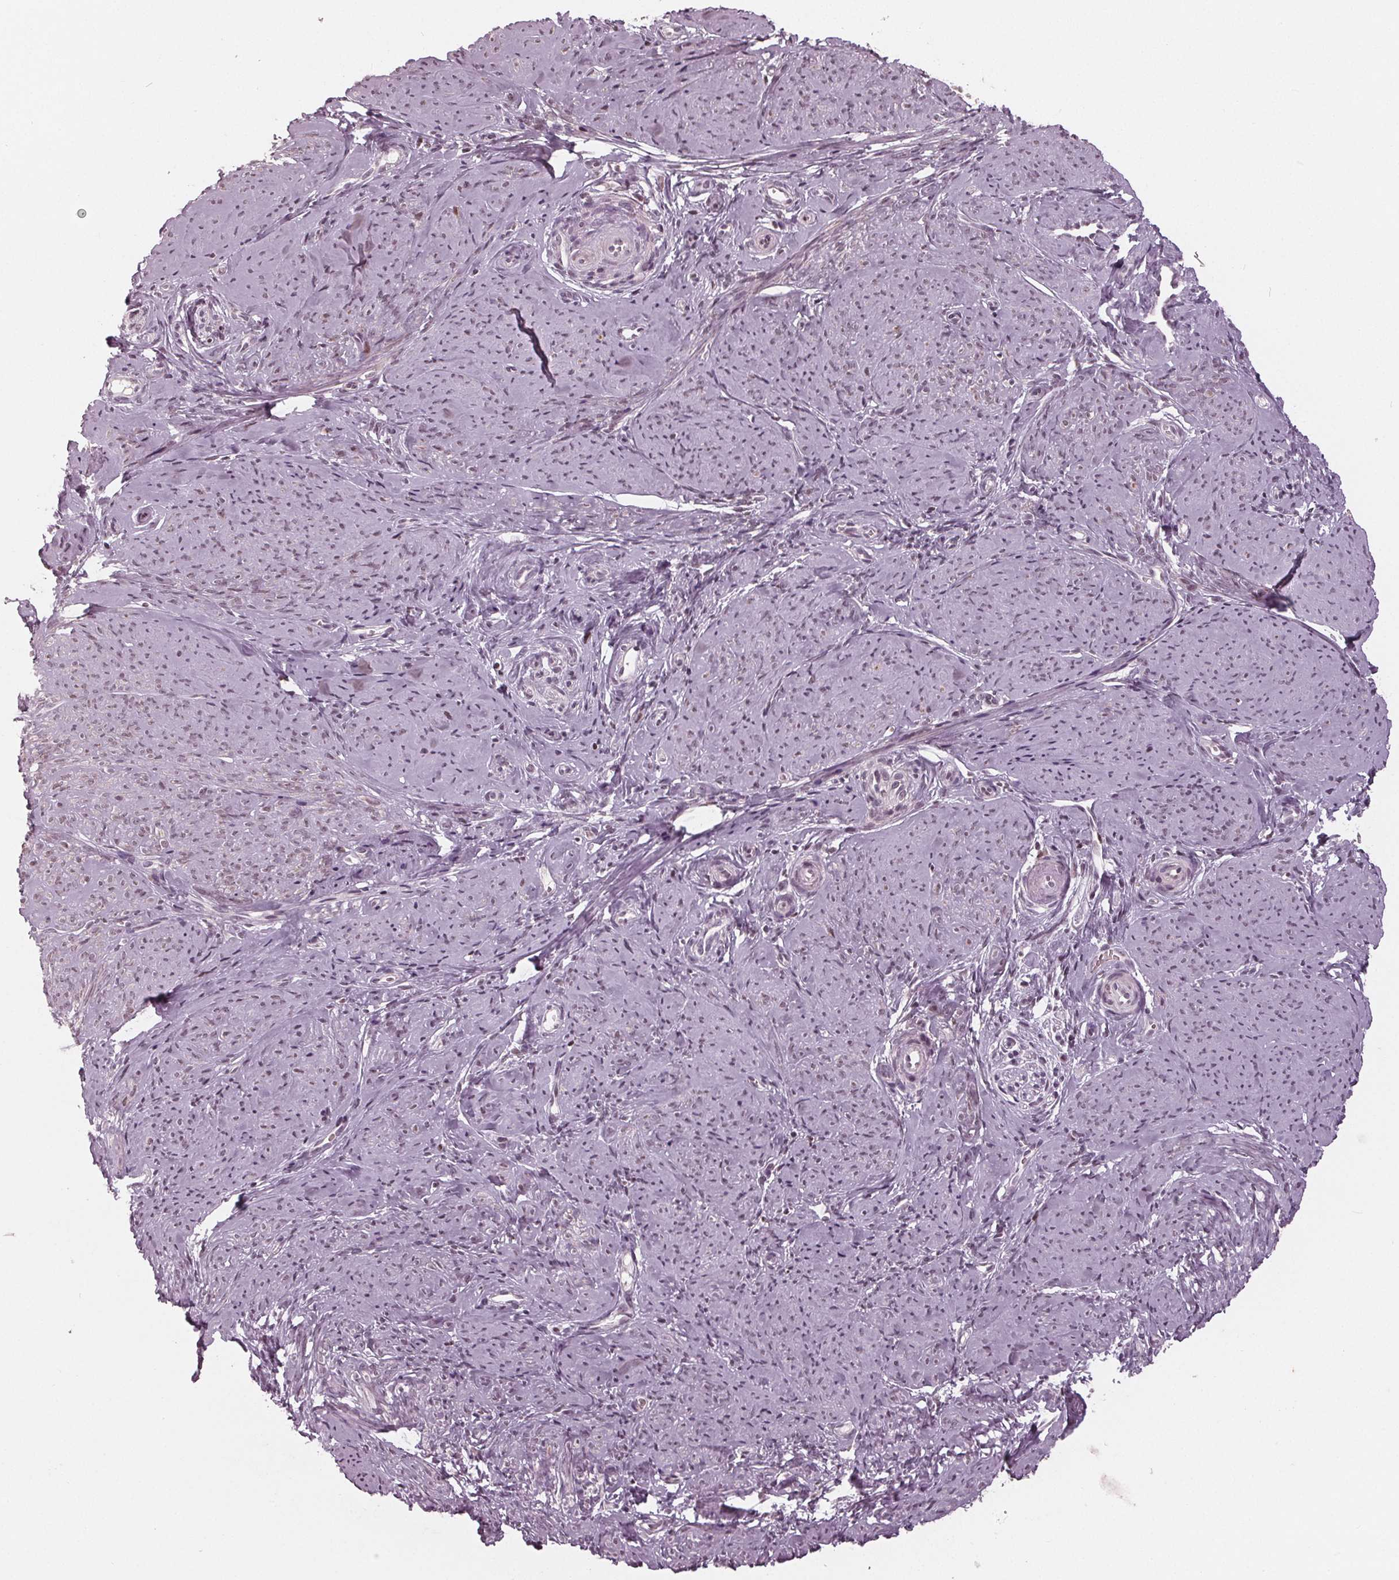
{"staining": {"intensity": "weak", "quantity": "<25%", "location": "nuclear"}, "tissue": "smooth muscle", "cell_type": "Smooth muscle cells", "image_type": "normal", "snomed": [{"axis": "morphology", "description": "Normal tissue, NOS"}, {"axis": "topography", "description": "Smooth muscle"}], "caption": "This is an IHC histopathology image of normal smooth muscle. There is no staining in smooth muscle cells.", "gene": "DNMT3L", "patient": {"sex": "female", "age": 48}}